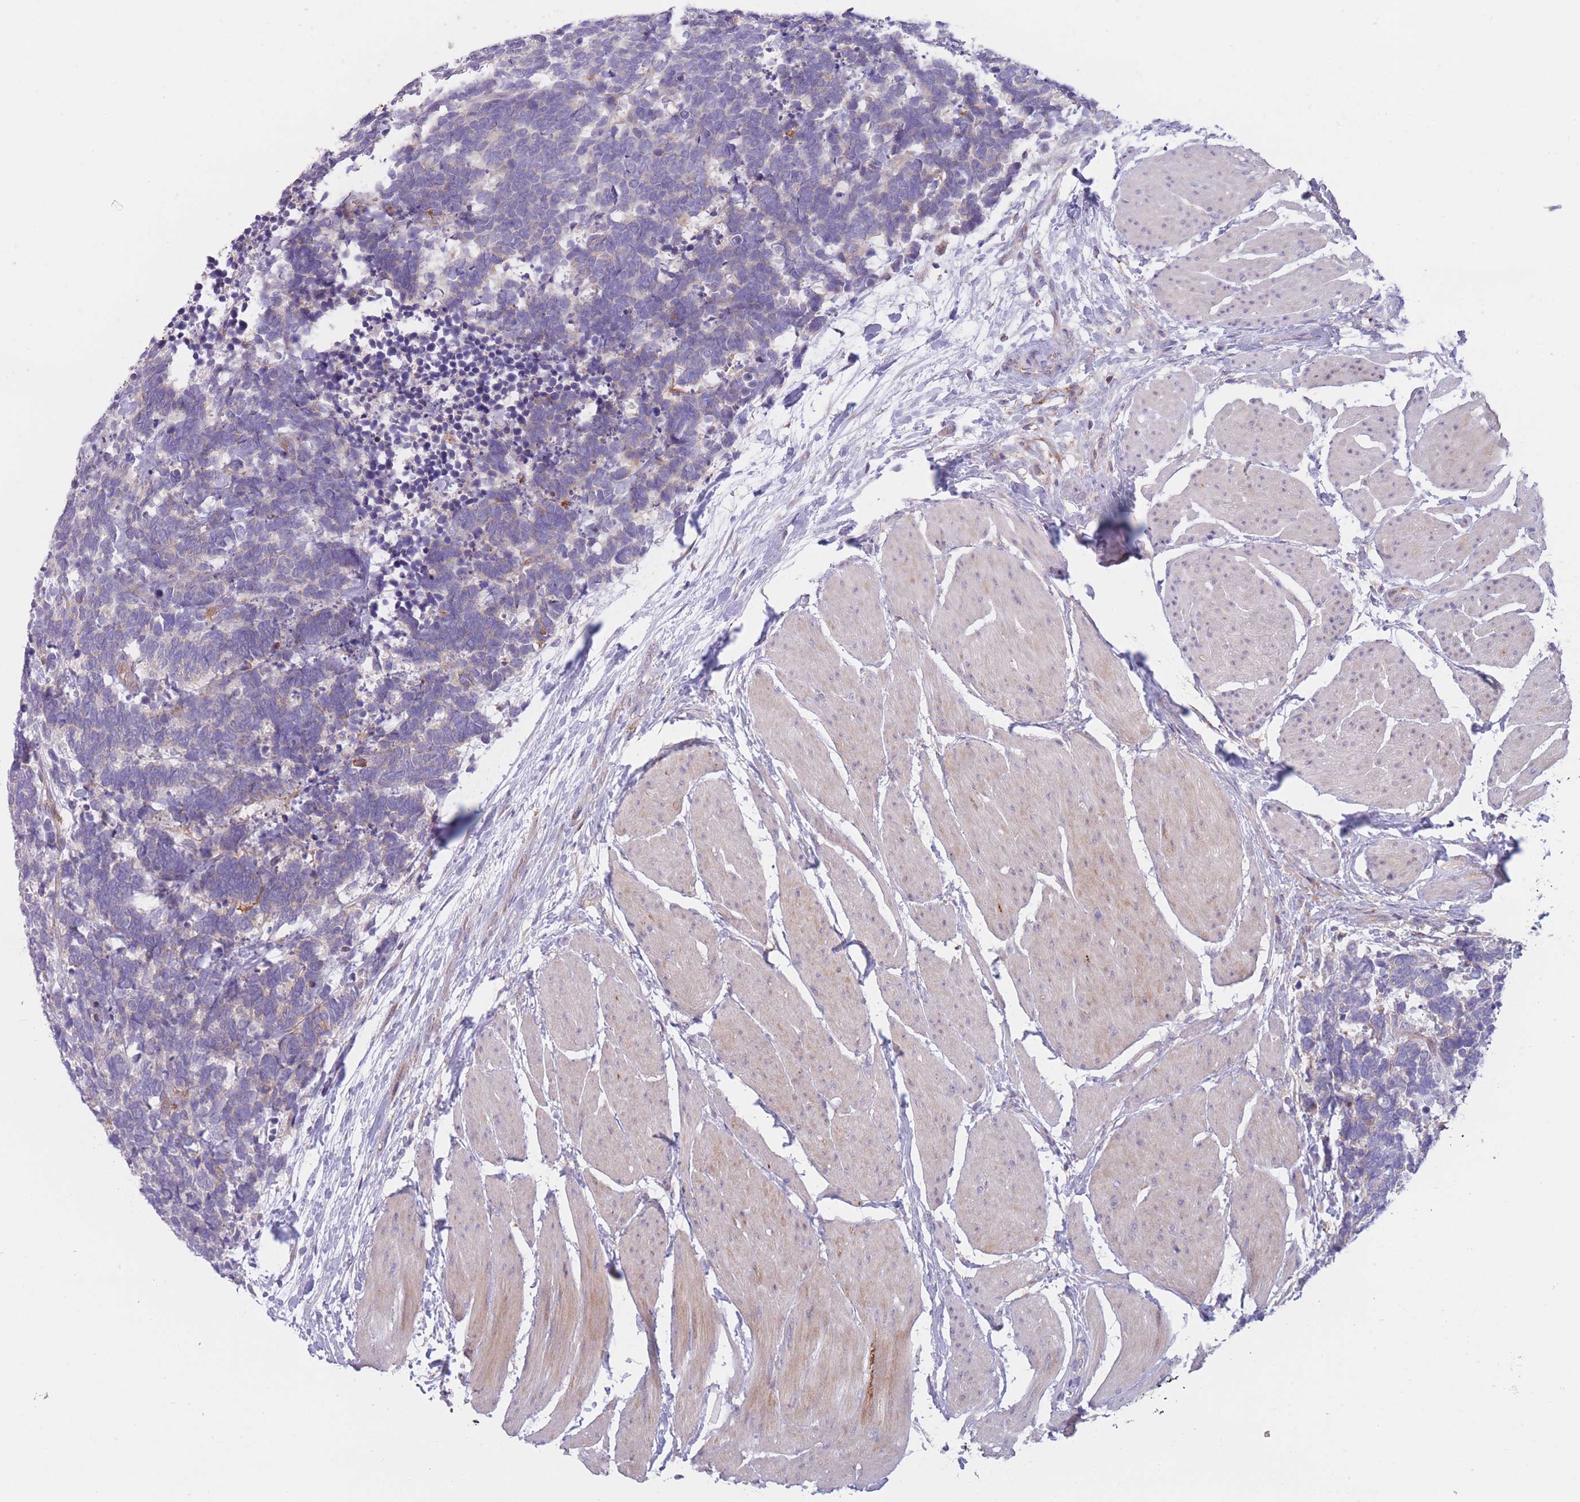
{"staining": {"intensity": "negative", "quantity": "none", "location": "none"}, "tissue": "carcinoid", "cell_type": "Tumor cells", "image_type": "cancer", "snomed": [{"axis": "morphology", "description": "Carcinoma, NOS"}, {"axis": "morphology", "description": "Carcinoid, malignant, NOS"}, {"axis": "topography", "description": "Urinary bladder"}], "caption": "Immunohistochemical staining of carcinoid exhibits no significant positivity in tumor cells. Brightfield microscopy of immunohistochemistry (IHC) stained with DAB (3,3'-diaminobenzidine) (brown) and hematoxylin (blue), captured at high magnification.", "gene": "PDE4A", "patient": {"sex": "male", "age": 57}}